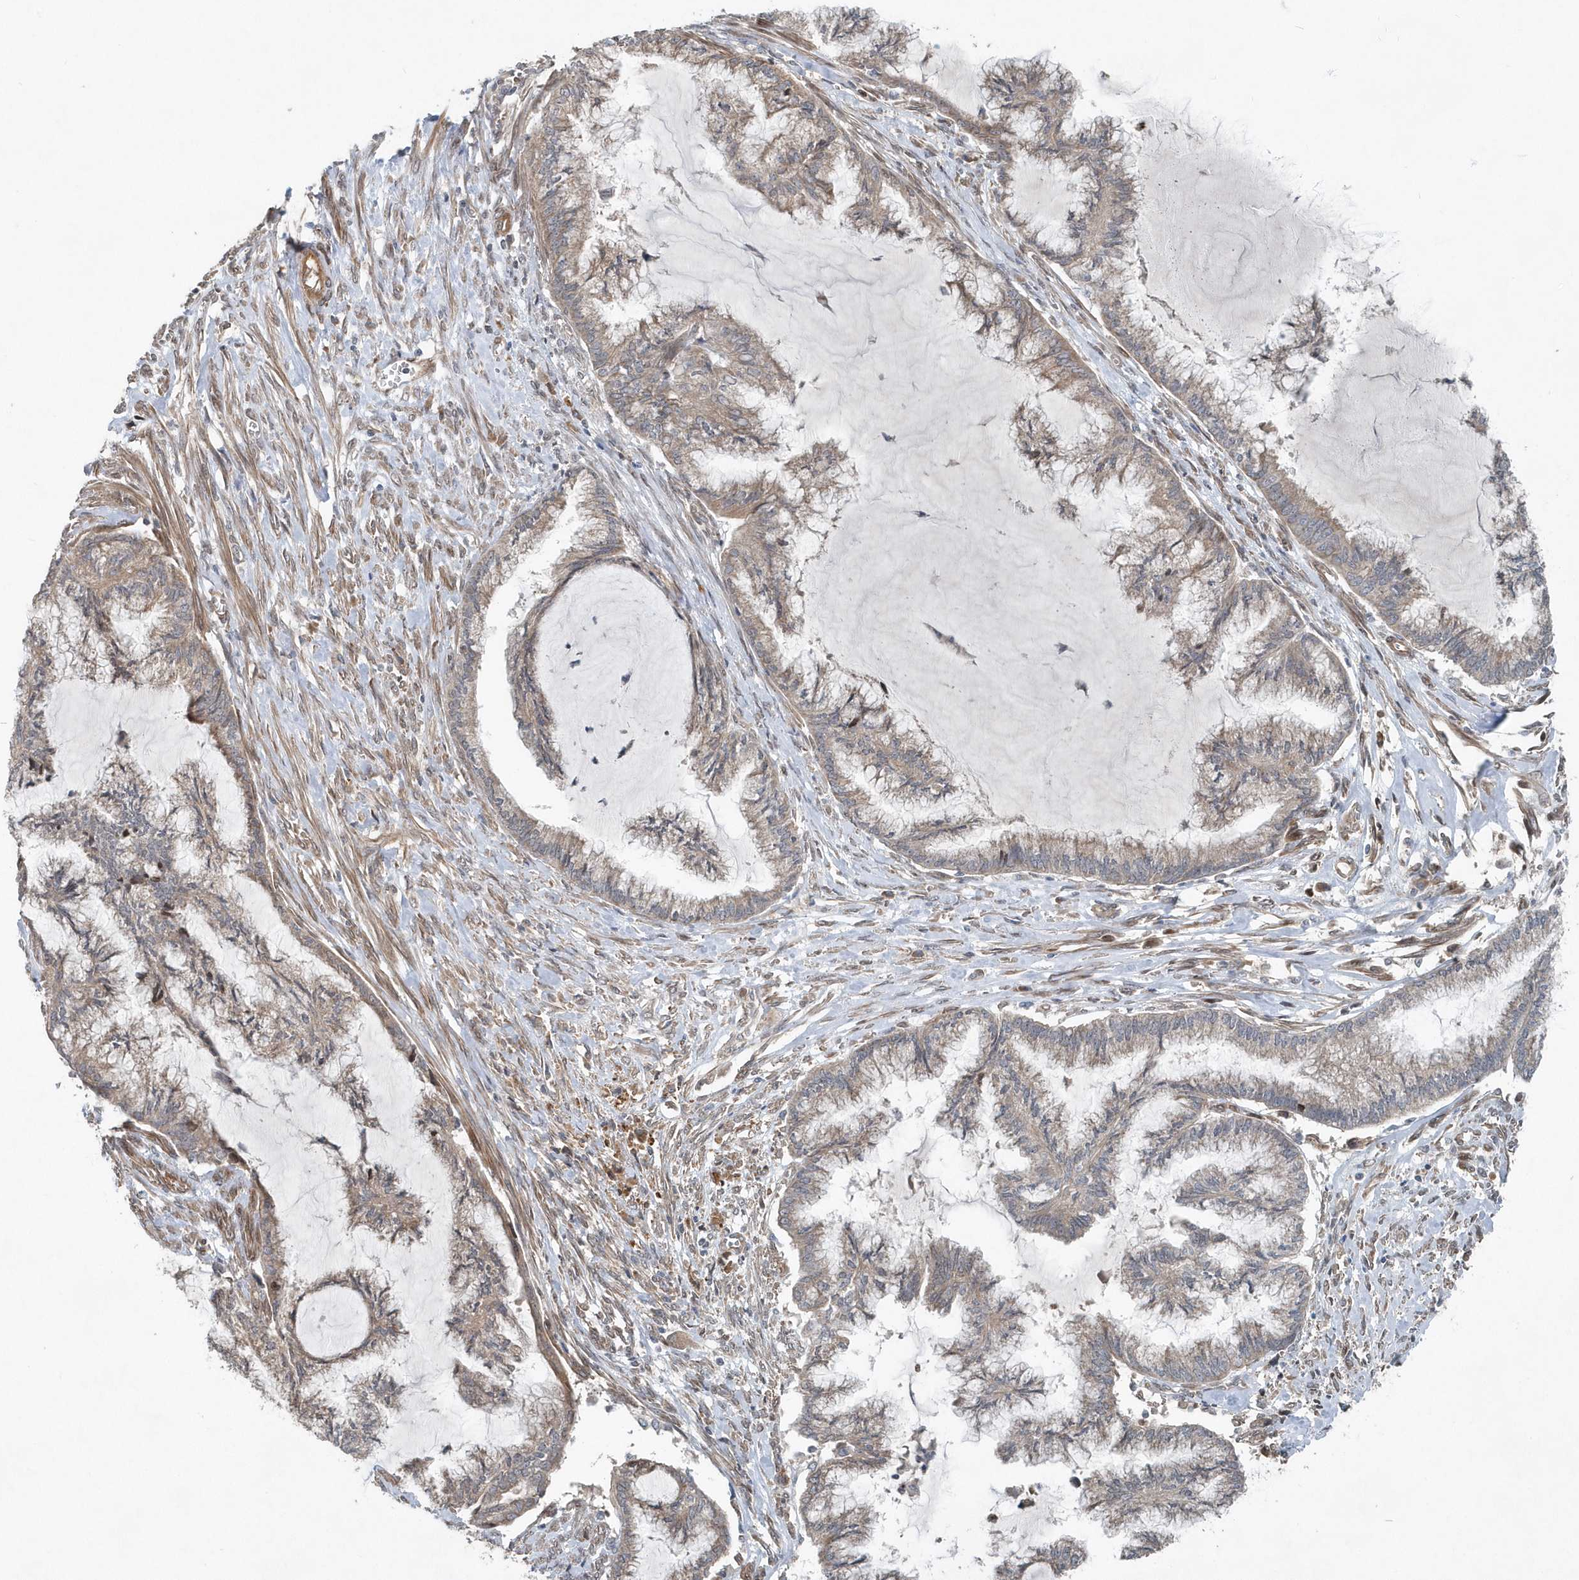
{"staining": {"intensity": "weak", "quantity": "<25%", "location": "cytoplasmic/membranous"}, "tissue": "endometrial cancer", "cell_type": "Tumor cells", "image_type": "cancer", "snomed": [{"axis": "morphology", "description": "Adenocarcinoma, NOS"}, {"axis": "topography", "description": "Endometrium"}], "caption": "Protein analysis of endometrial adenocarcinoma shows no significant positivity in tumor cells. (DAB (3,3'-diaminobenzidine) IHC with hematoxylin counter stain).", "gene": "MCC", "patient": {"sex": "female", "age": 86}}